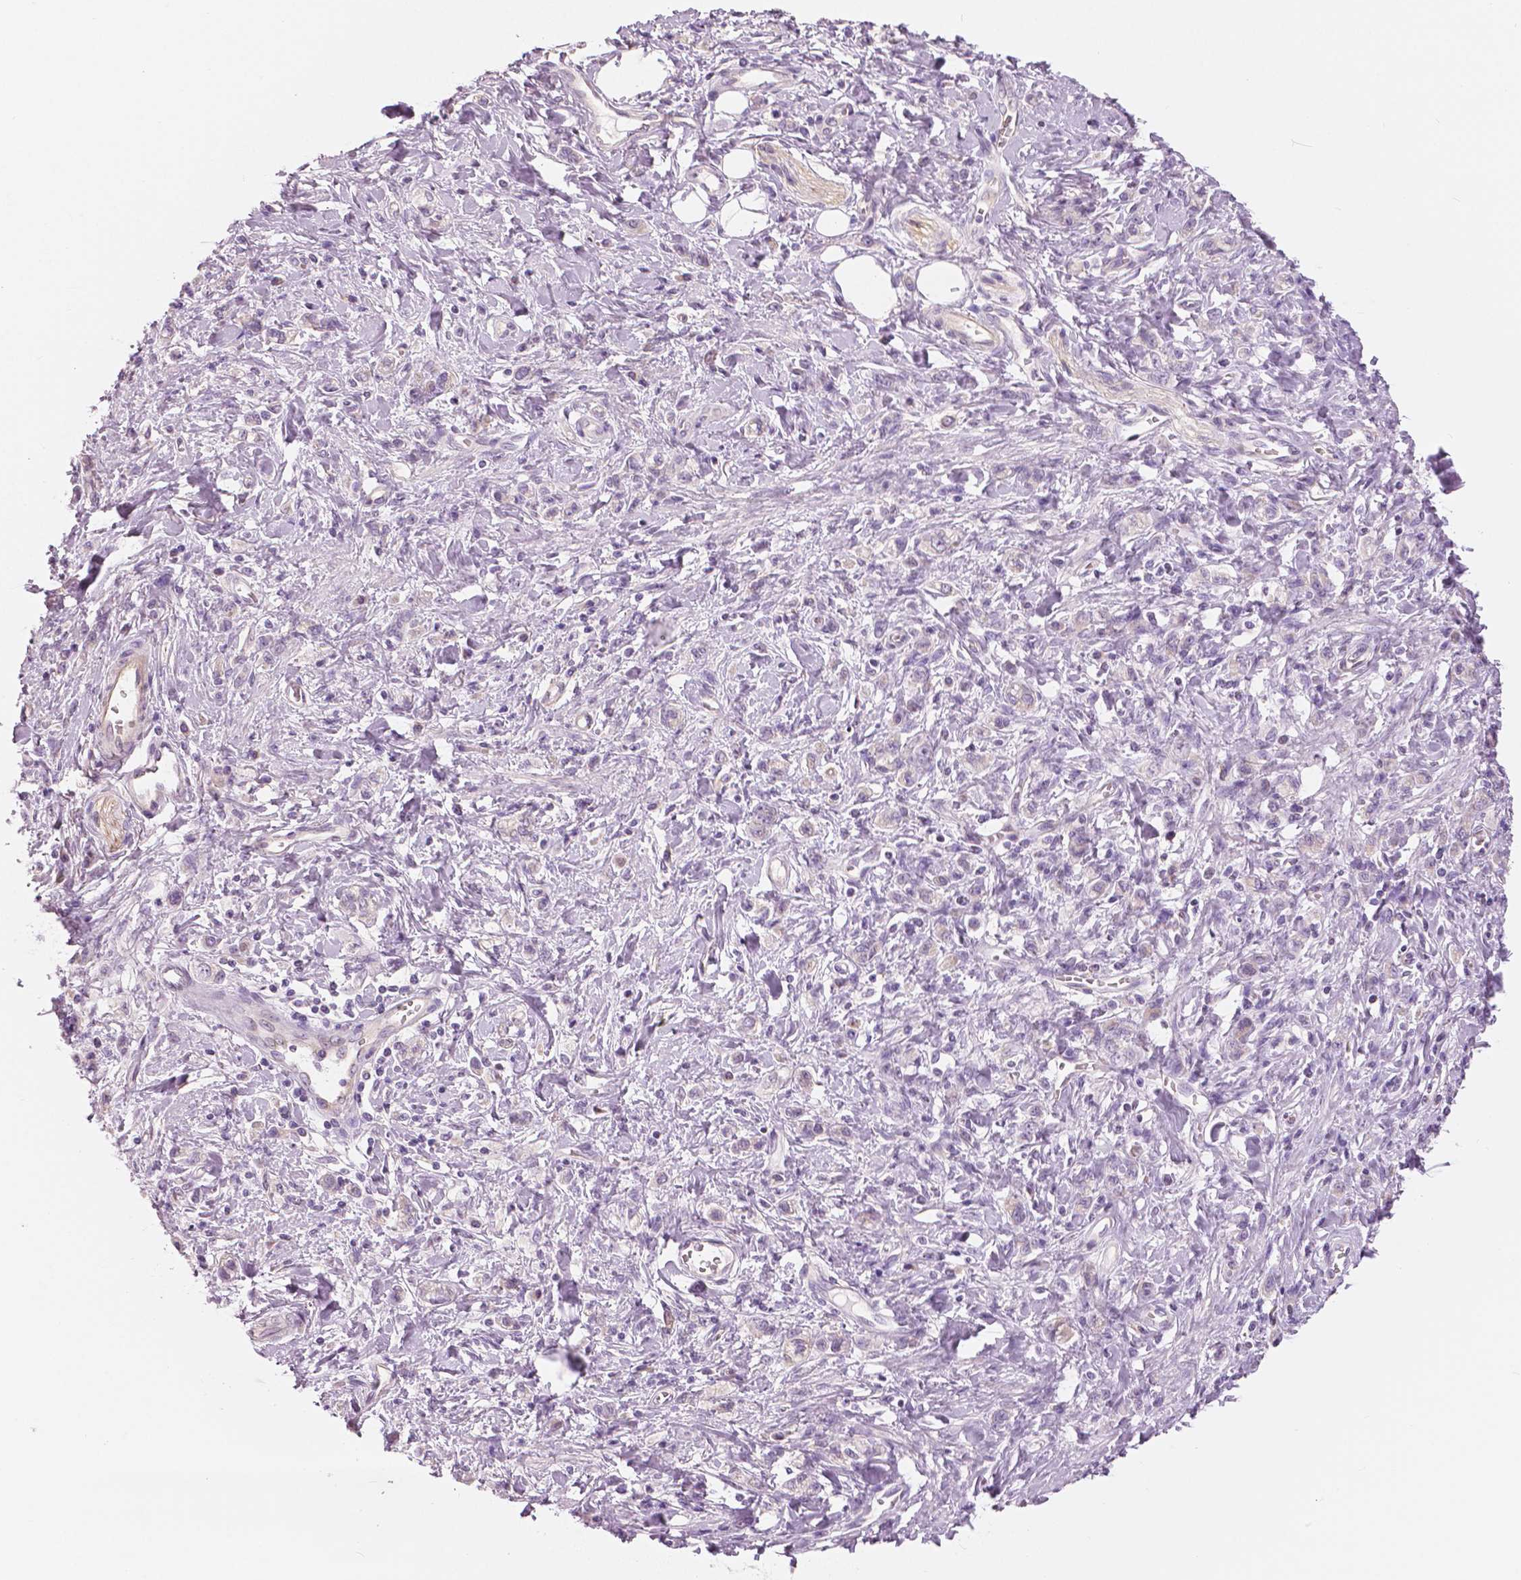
{"staining": {"intensity": "negative", "quantity": "none", "location": "none"}, "tissue": "stomach cancer", "cell_type": "Tumor cells", "image_type": "cancer", "snomed": [{"axis": "morphology", "description": "Adenocarcinoma, NOS"}, {"axis": "topography", "description": "Stomach"}], "caption": "Protein analysis of stomach cancer shows no significant expression in tumor cells.", "gene": "SLC24A1", "patient": {"sex": "male", "age": 77}}